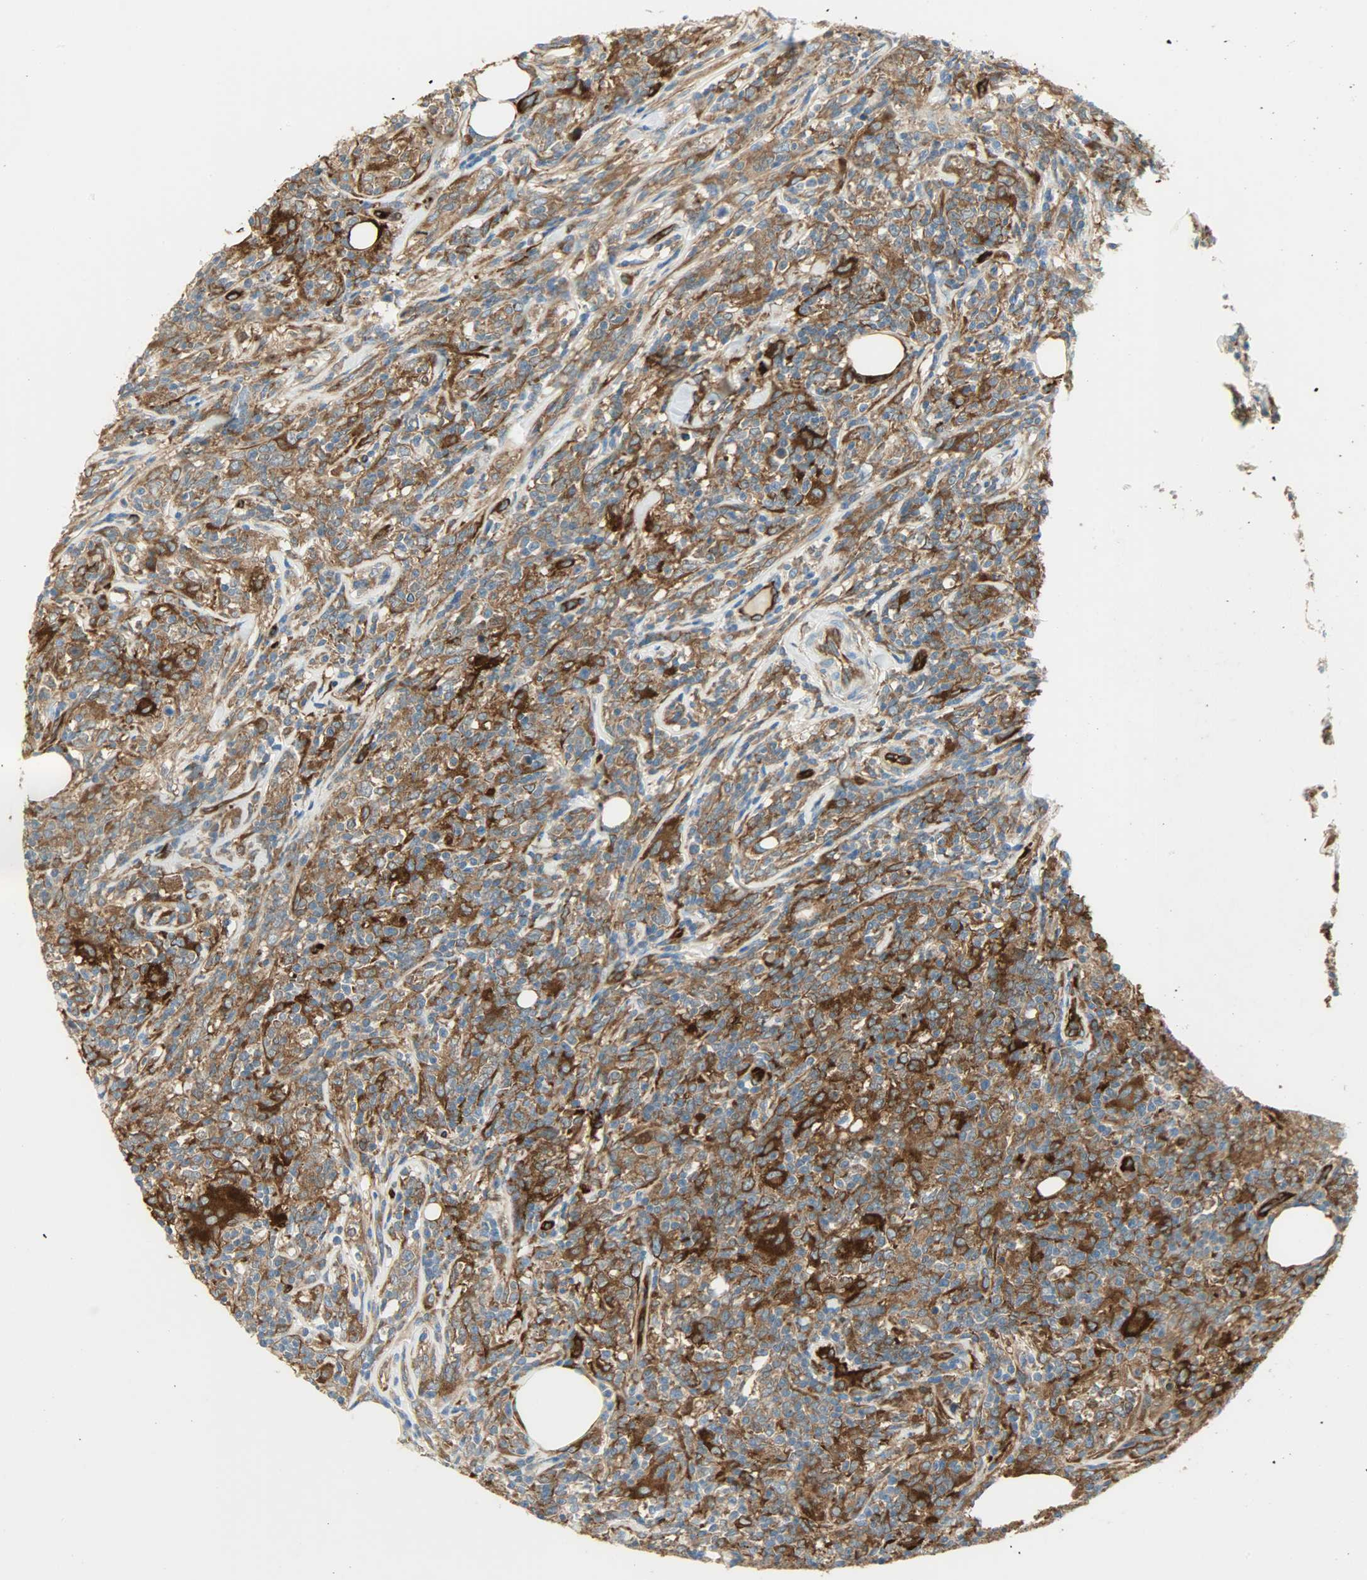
{"staining": {"intensity": "strong", "quantity": ">75%", "location": "cytoplasmic/membranous"}, "tissue": "lymphoma", "cell_type": "Tumor cells", "image_type": "cancer", "snomed": [{"axis": "morphology", "description": "Malignant lymphoma, non-Hodgkin's type, High grade"}, {"axis": "topography", "description": "Lymph node"}], "caption": "High-grade malignant lymphoma, non-Hodgkin's type stained with a protein marker reveals strong staining in tumor cells.", "gene": "WARS1", "patient": {"sex": "female", "age": 84}}